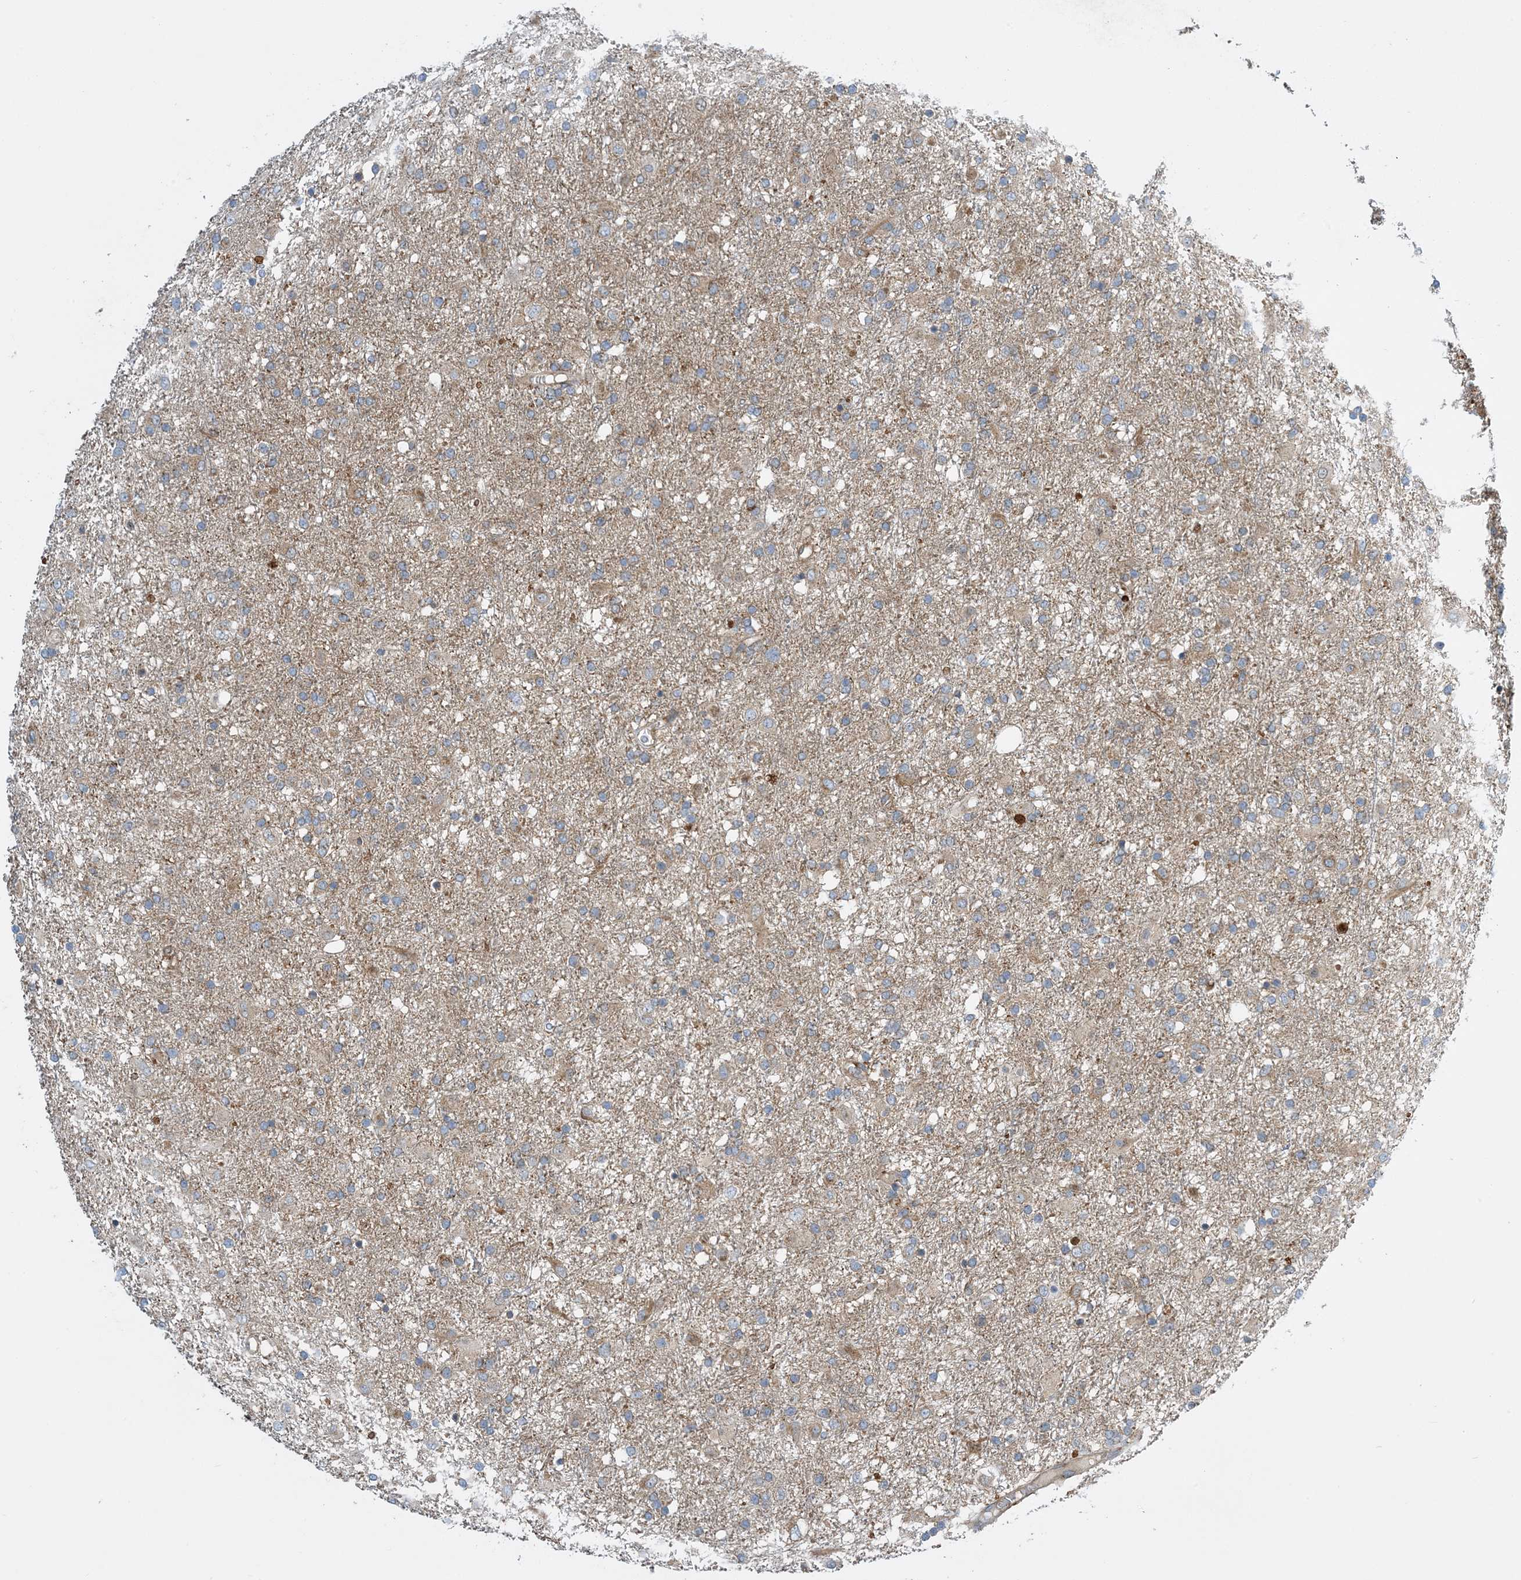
{"staining": {"intensity": "weak", "quantity": "25%-75%", "location": "cytoplasmic/membranous"}, "tissue": "glioma", "cell_type": "Tumor cells", "image_type": "cancer", "snomed": [{"axis": "morphology", "description": "Glioma, malignant, Low grade"}, {"axis": "topography", "description": "Brain"}], "caption": "Malignant low-grade glioma stained with DAB (3,3'-diaminobenzidine) immunohistochemistry displays low levels of weak cytoplasmic/membranous positivity in about 25%-75% of tumor cells.", "gene": "SIDT1", "patient": {"sex": "male", "age": 65}}